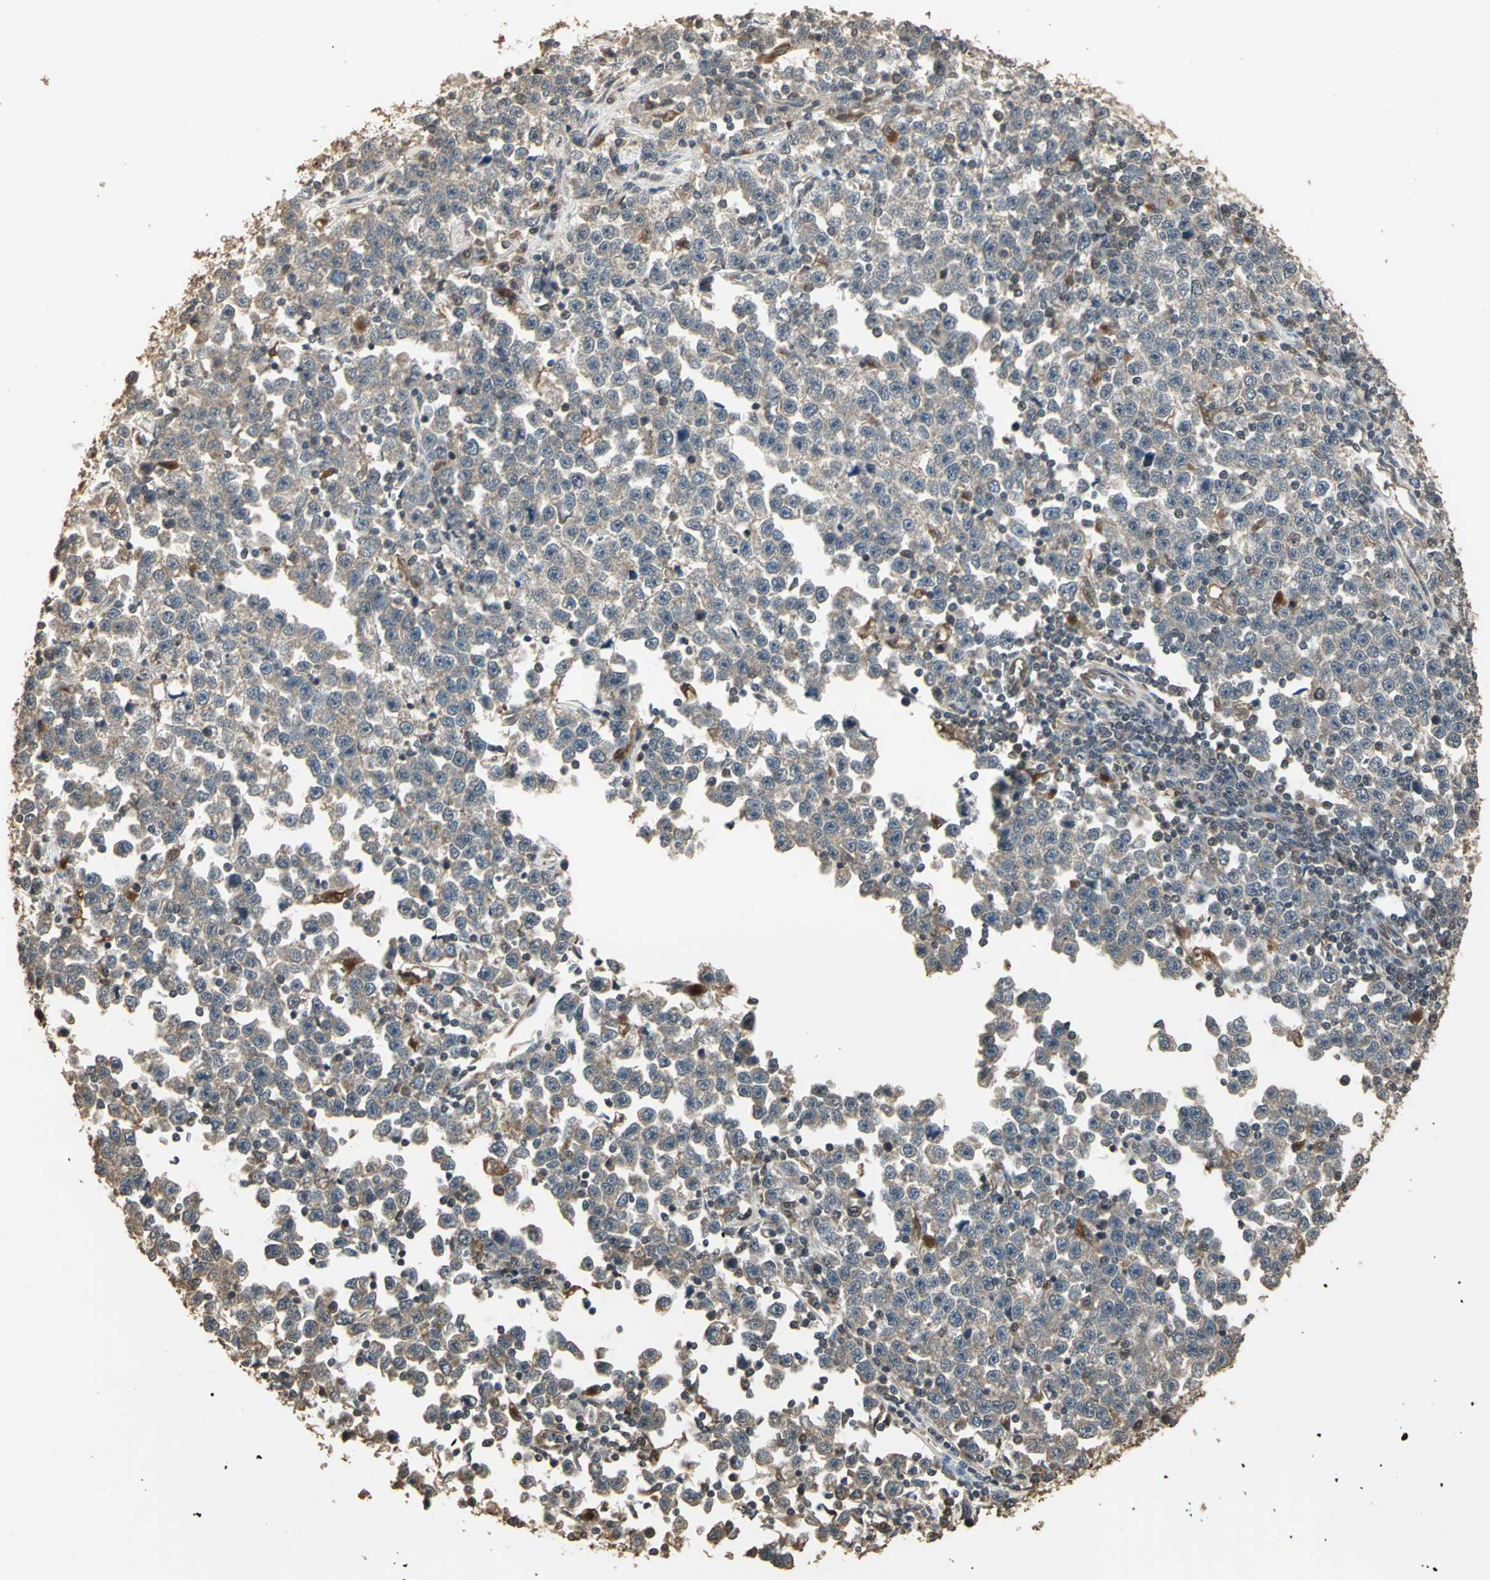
{"staining": {"intensity": "moderate", "quantity": "25%-75%", "location": "cytoplasmic/membranous"}, "tissue": "testis cancer", "cell_type": "Tumor cells", "image_type": "cancer", "snomed": [{"axis": "morphology", "description": "Seminoma, NOS"}, {"axis": "topography", "description": "Testis"}], "caption": "Protein expression analysis of seminoma (testis) exhibits moderate cytoplasmic/membranous staining in approximately 25%-75% of tumor cells. The staining is performed using DAB brown chromogen to label protein expression. The nuclei are counter-stained blue using hematoxylin.", "gene": "UCHL5", "patient": {"sex": "male", "age": 43}}